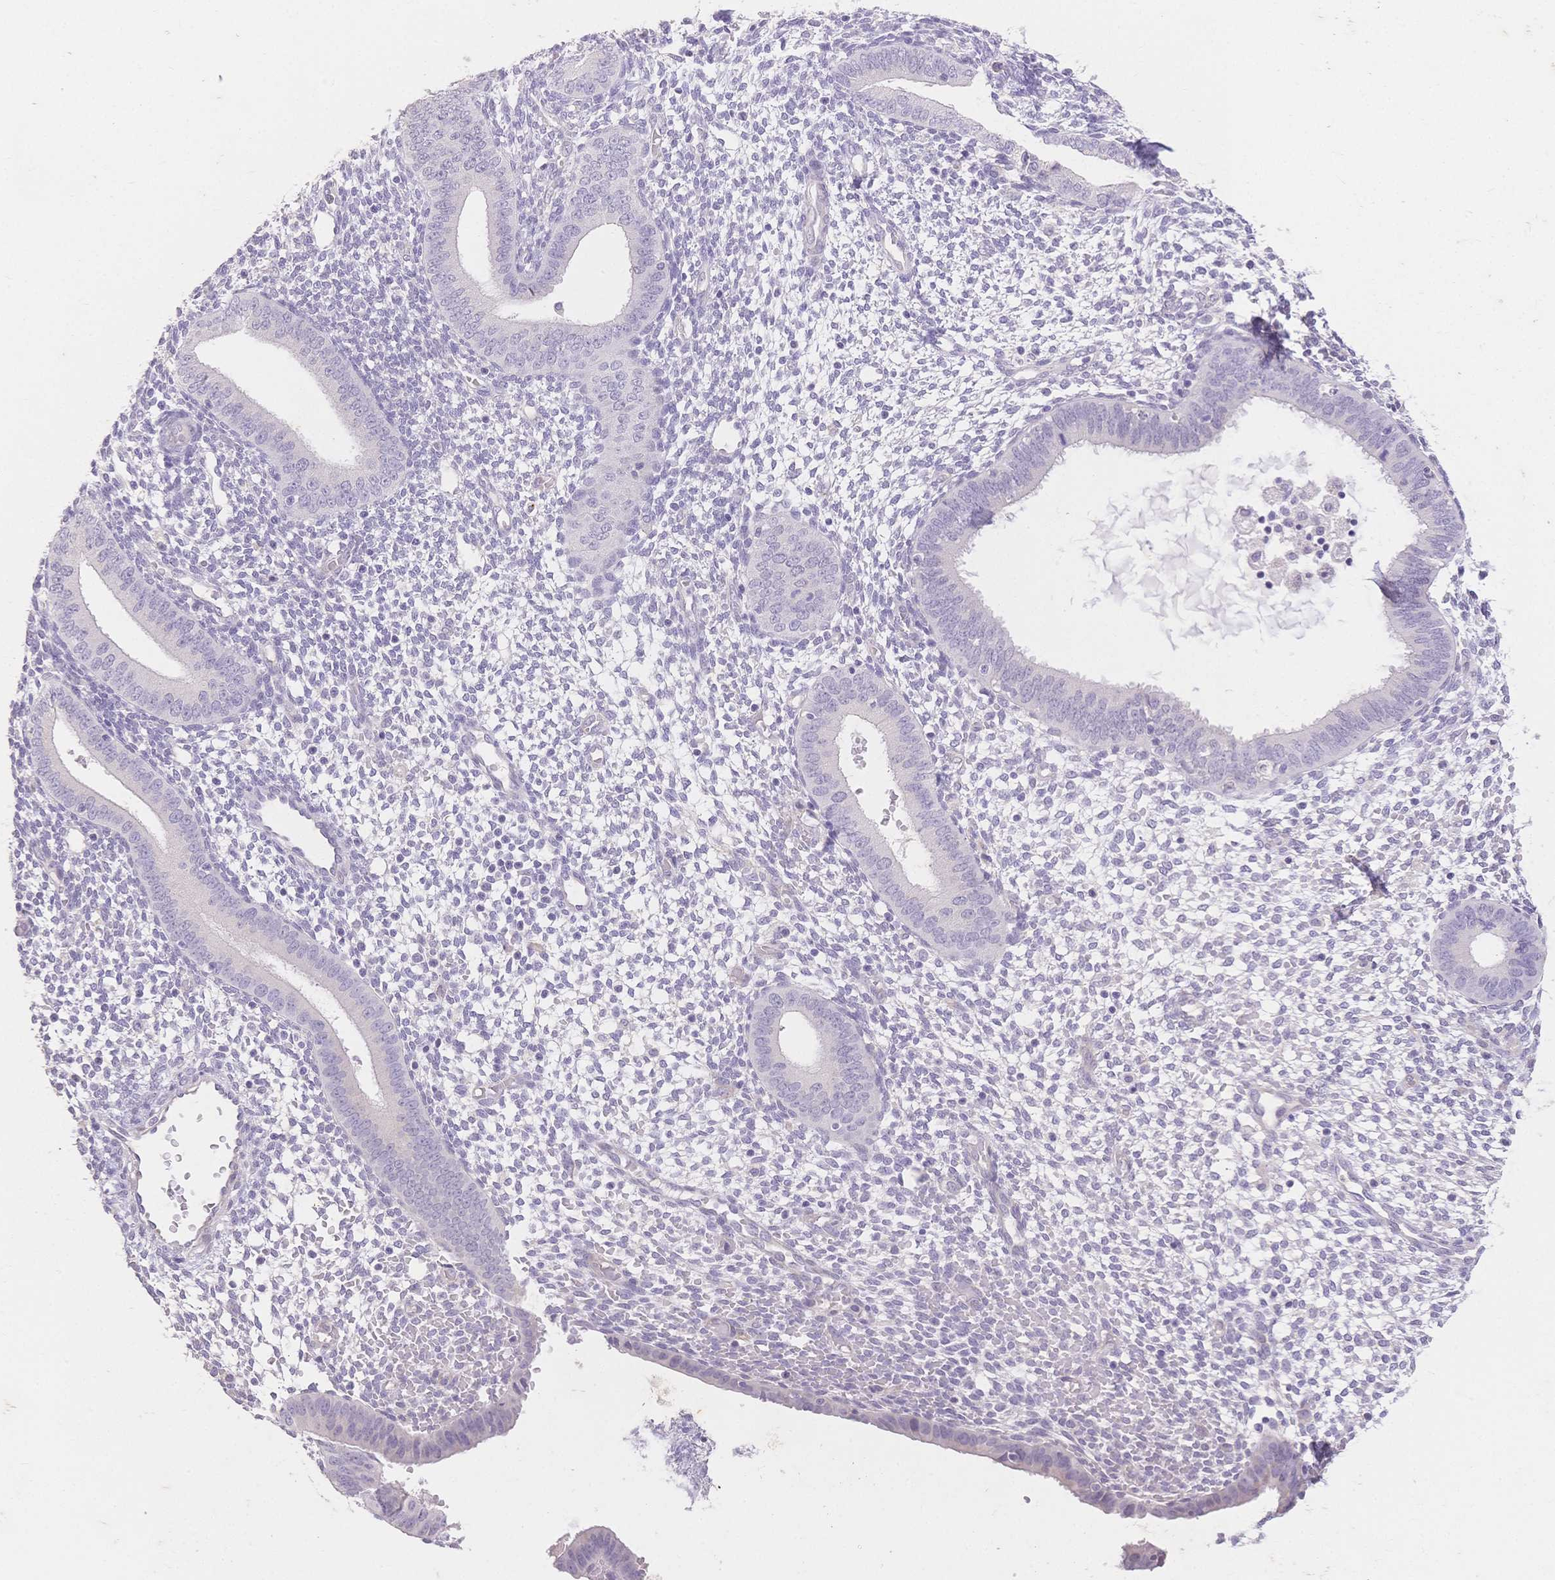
{"staining": {"intensity": "negative", "quantity": "none", "location": "none"}, "tissue": "endometrium", "cell_type": "Cells in endometrial stroma", "image_type": "normal", "snomed": [{"axis": "morphology", "description": "Normal tissue, NOS"}, {"axis": "topography", "description": "Endometrium"}], "caption": "Immunohistochemistry (IHC) histopathology image of normal endometrium stained for a protein (brown), which demonstrates no positivity in cells in endometrial stroma. (DAB (3,3'-diaminobenzidine) IHC, high magnification).", "gene": "SUV39H2", "patient": {"sex": "female", "age": 40}}